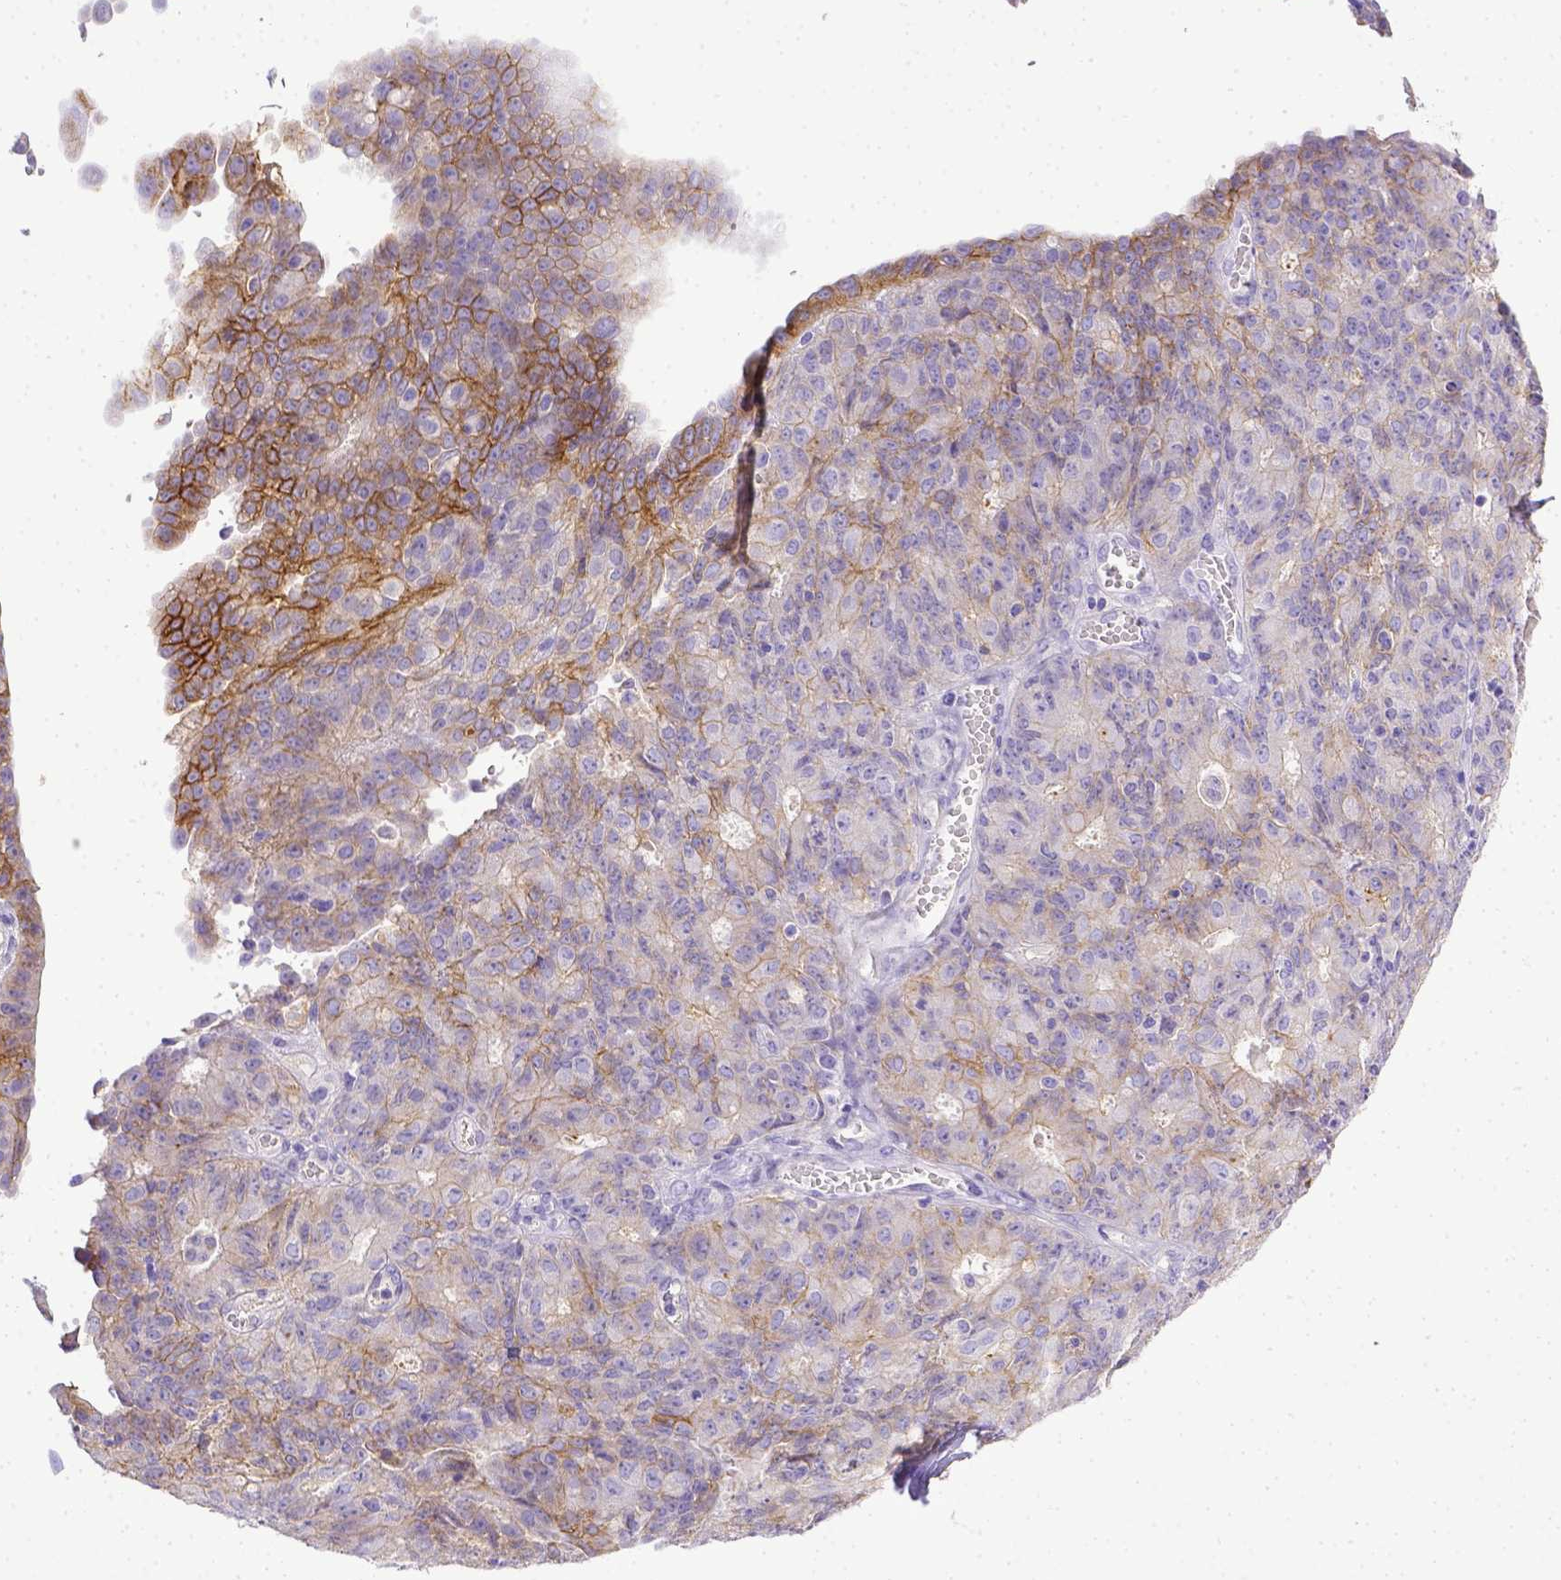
{"staining": {"intensity": "moderate", "quantity": "25%-75%", "location": "cytoplasmic/membranous"}, "tissue": "ovarian cancer", "cell_type": "Tumor cells", "image_type": "cancer", "snomed": [{"axis": "morphology", "description": "Carcinoma, endometroid"}, {"axis": "topography", "description": "Ovary"}], "caption": "Human ovarian cancer (endometroid carcinoma) stained for a protein (brown) reveals moderate cytoplasmic/membranous positive expression in approximately 25%-75% of tumor cells.", "gene": "BTN1A1", "patient": {"sex": "female", "age": 42}}